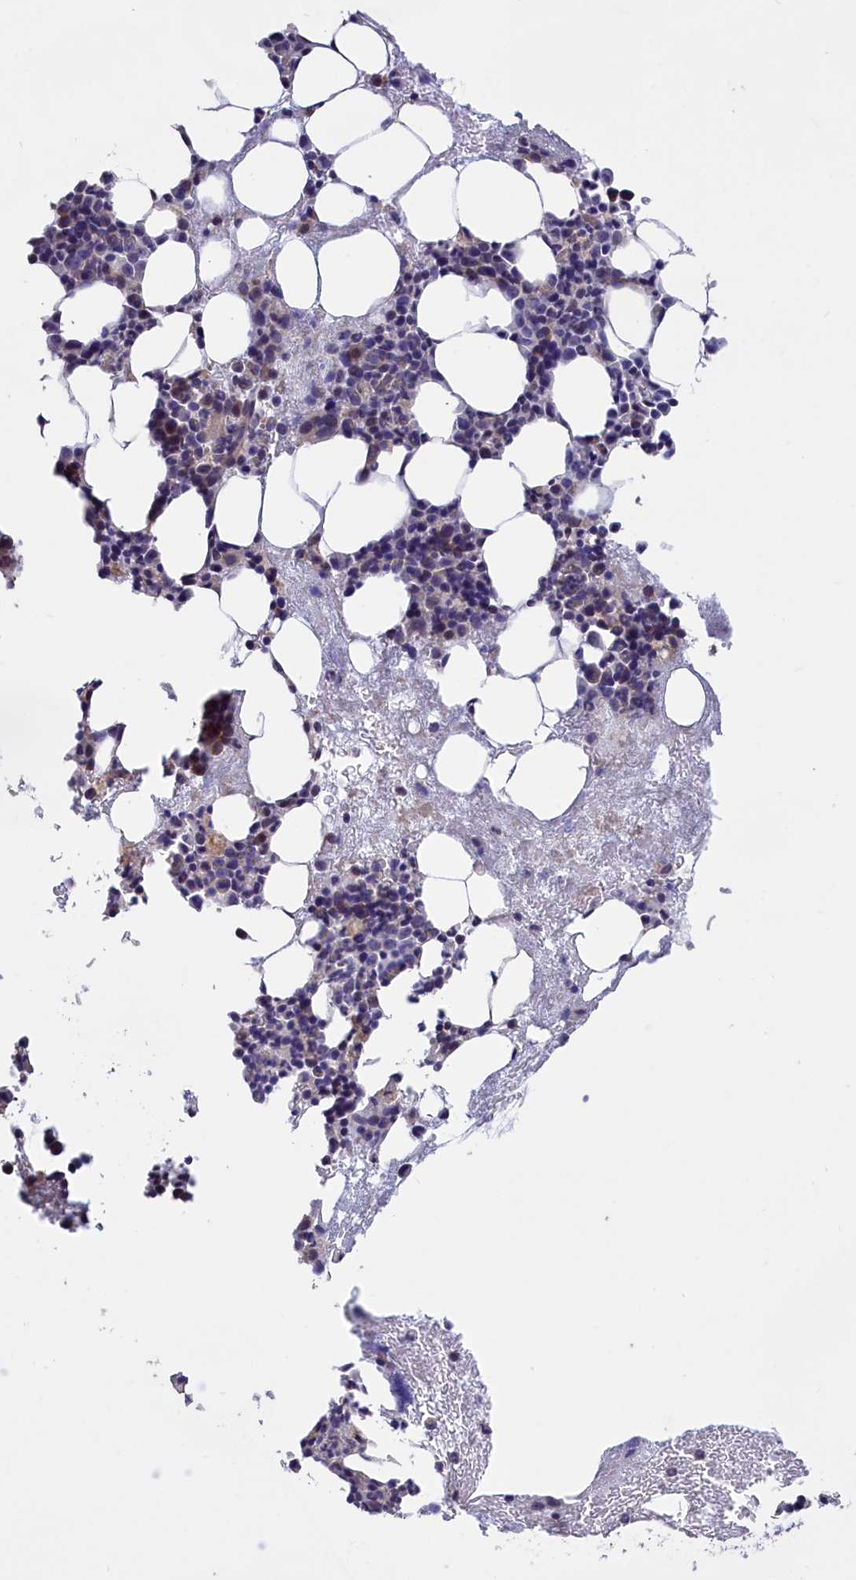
{"staining": {"intensity": "weak", "quantity": "<25%", "location": "cytoplasmic/membranous"}, "tissue": "bone marrow", "cell_type": "Hematopoietic cells", "image_type": "normal", "snomed": [{"axis": "morphology", "description": "Normal tissue, NOS"}, {"axis": "topography", "description": "Bone marrow"}], "caption": "A high-resolution image shows immunohistochemistry staining of normal bone marrow, which exhibits no significant expression in hematopoietic cells.", "gene": "CYP2U1", "patient": {"sex": "female", "age": 37}}